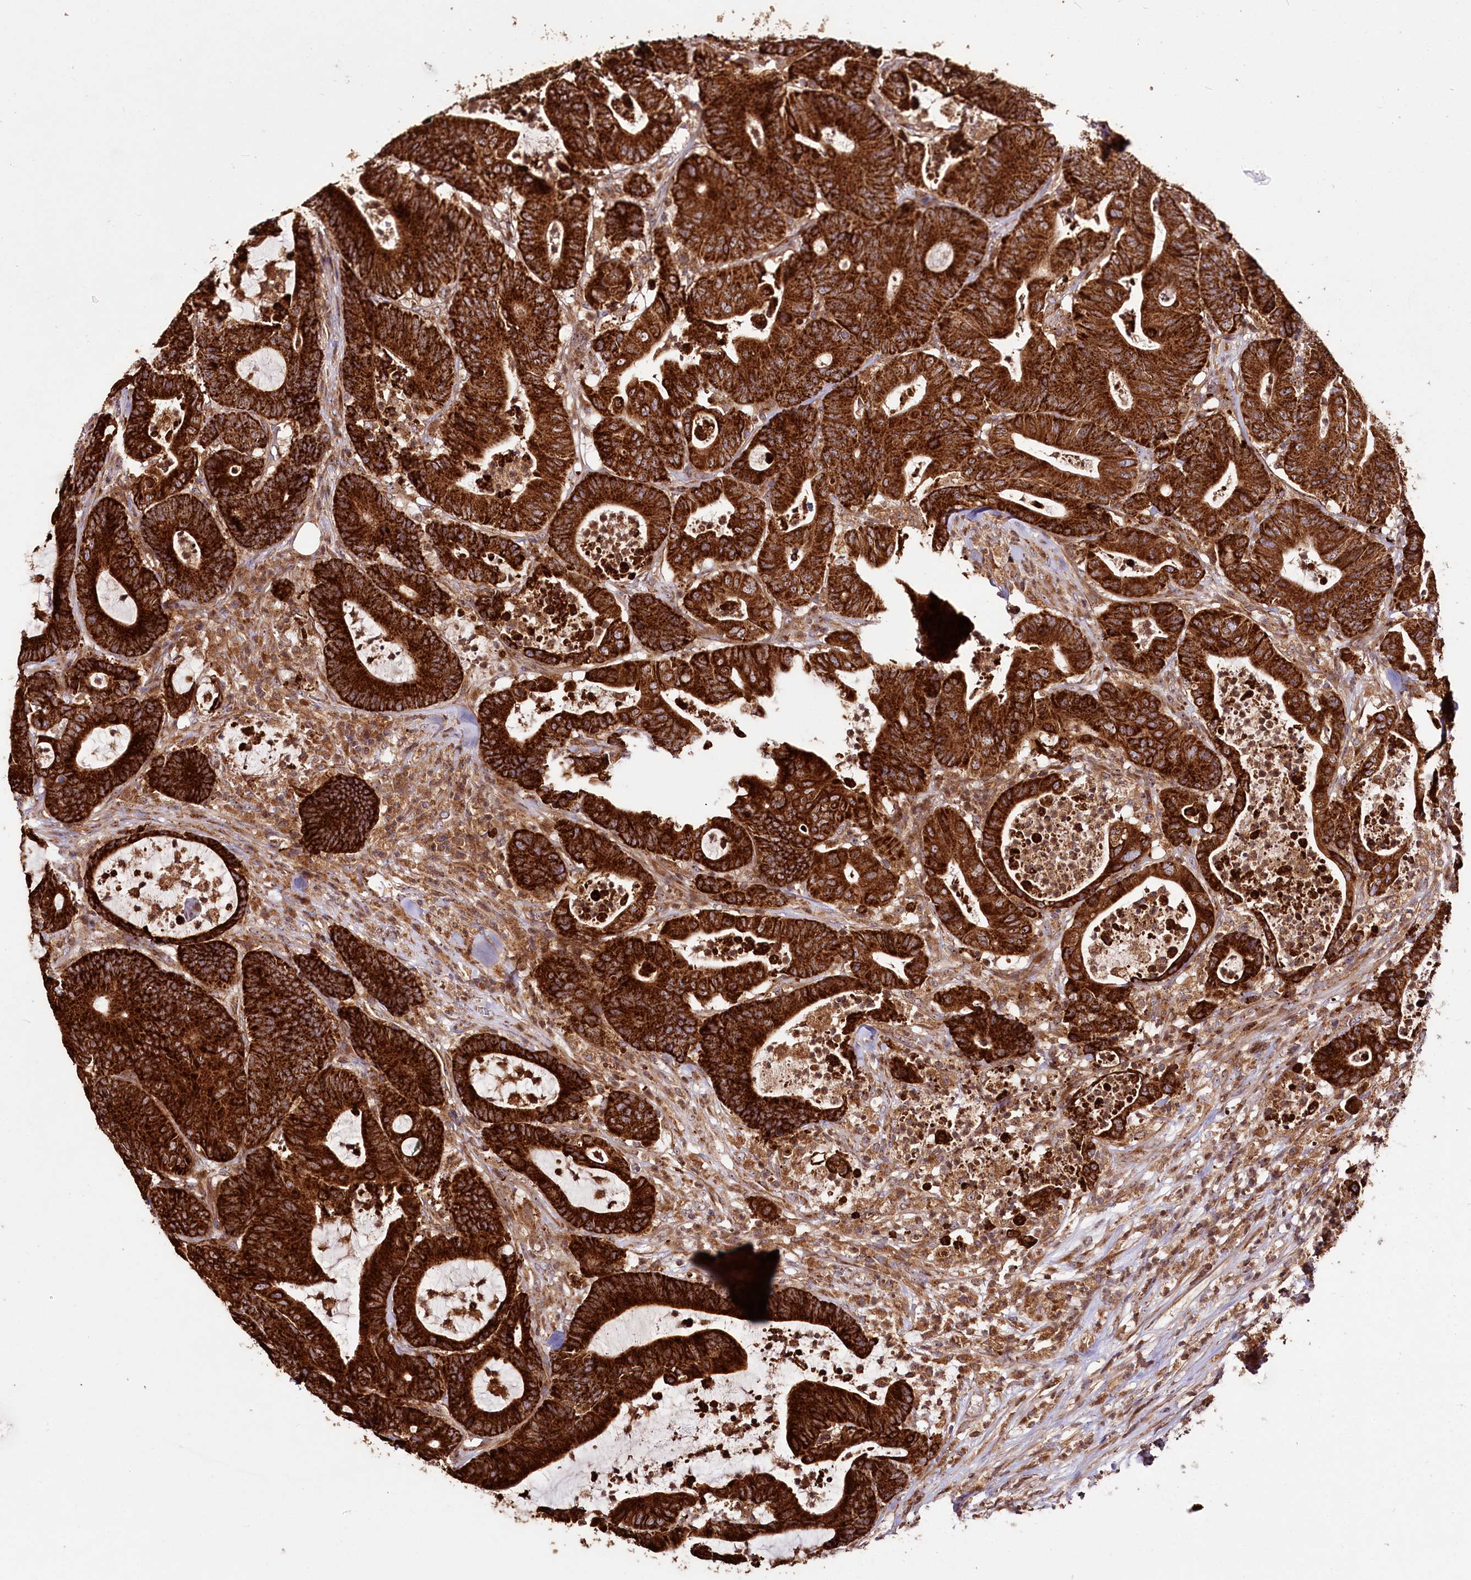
{"staining": {"intensity": "strong", "quantity": ">75%", "location": "cytoplasmic/membranous"}, "tissue": "colorectal cancer", "cell_type": "Tumor cells", "image_type": "cancer", "snomed": [{"axis": "morphology", "description": "Adenocarcinoma, NOS"}, {"axis": "topography", "description": "Colon"}], "caption": "There is high levels of strong cytoplasmic/membranous staining in tumor cells of adenocarcinoma (colorectal), as demonstrated by immunohistochemical staining (brown color).", "gene": "RAB7A", "patient": {"sex": "female", "age": 84}}